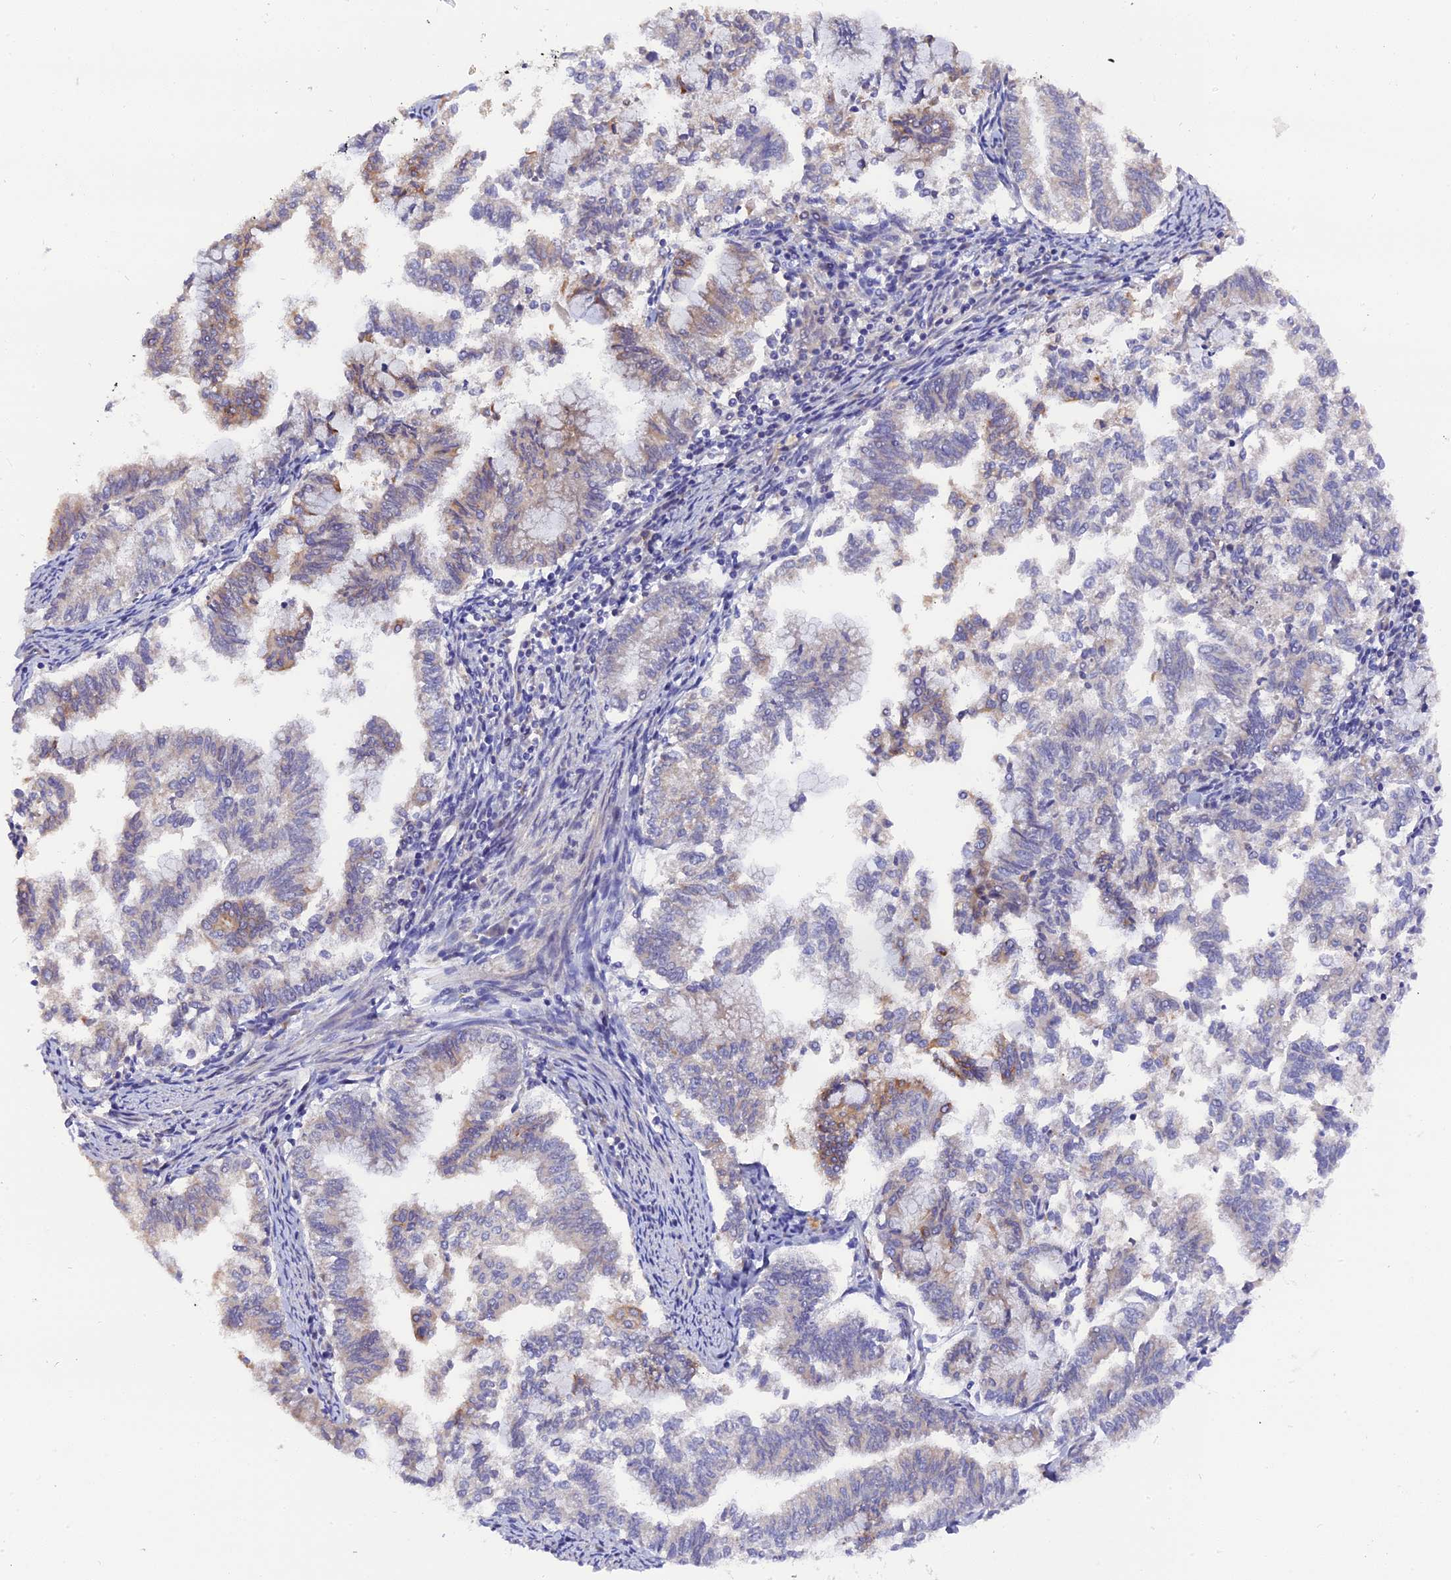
{"staining": {"intensity": "weak", "quantity": "<25%", "location": "cytoplasmic/membranous"}, "tissue": "endometrial cancer", "cell_type": "Tumor cells", "image_type": "cancer", "snomed": [{"axis": "morphology", "description": "Adenocarcinoma, NOS"}, {"axis": "topography", "description": "Endometrium"}], "caption": "Endometrial cancer was stained to show a protein in brown. There is no significant expression in tumor cells. Nuclei are stained in blue.", "gene": "ZCCHC2", "patient": {"sex": "female", "age": 79}}